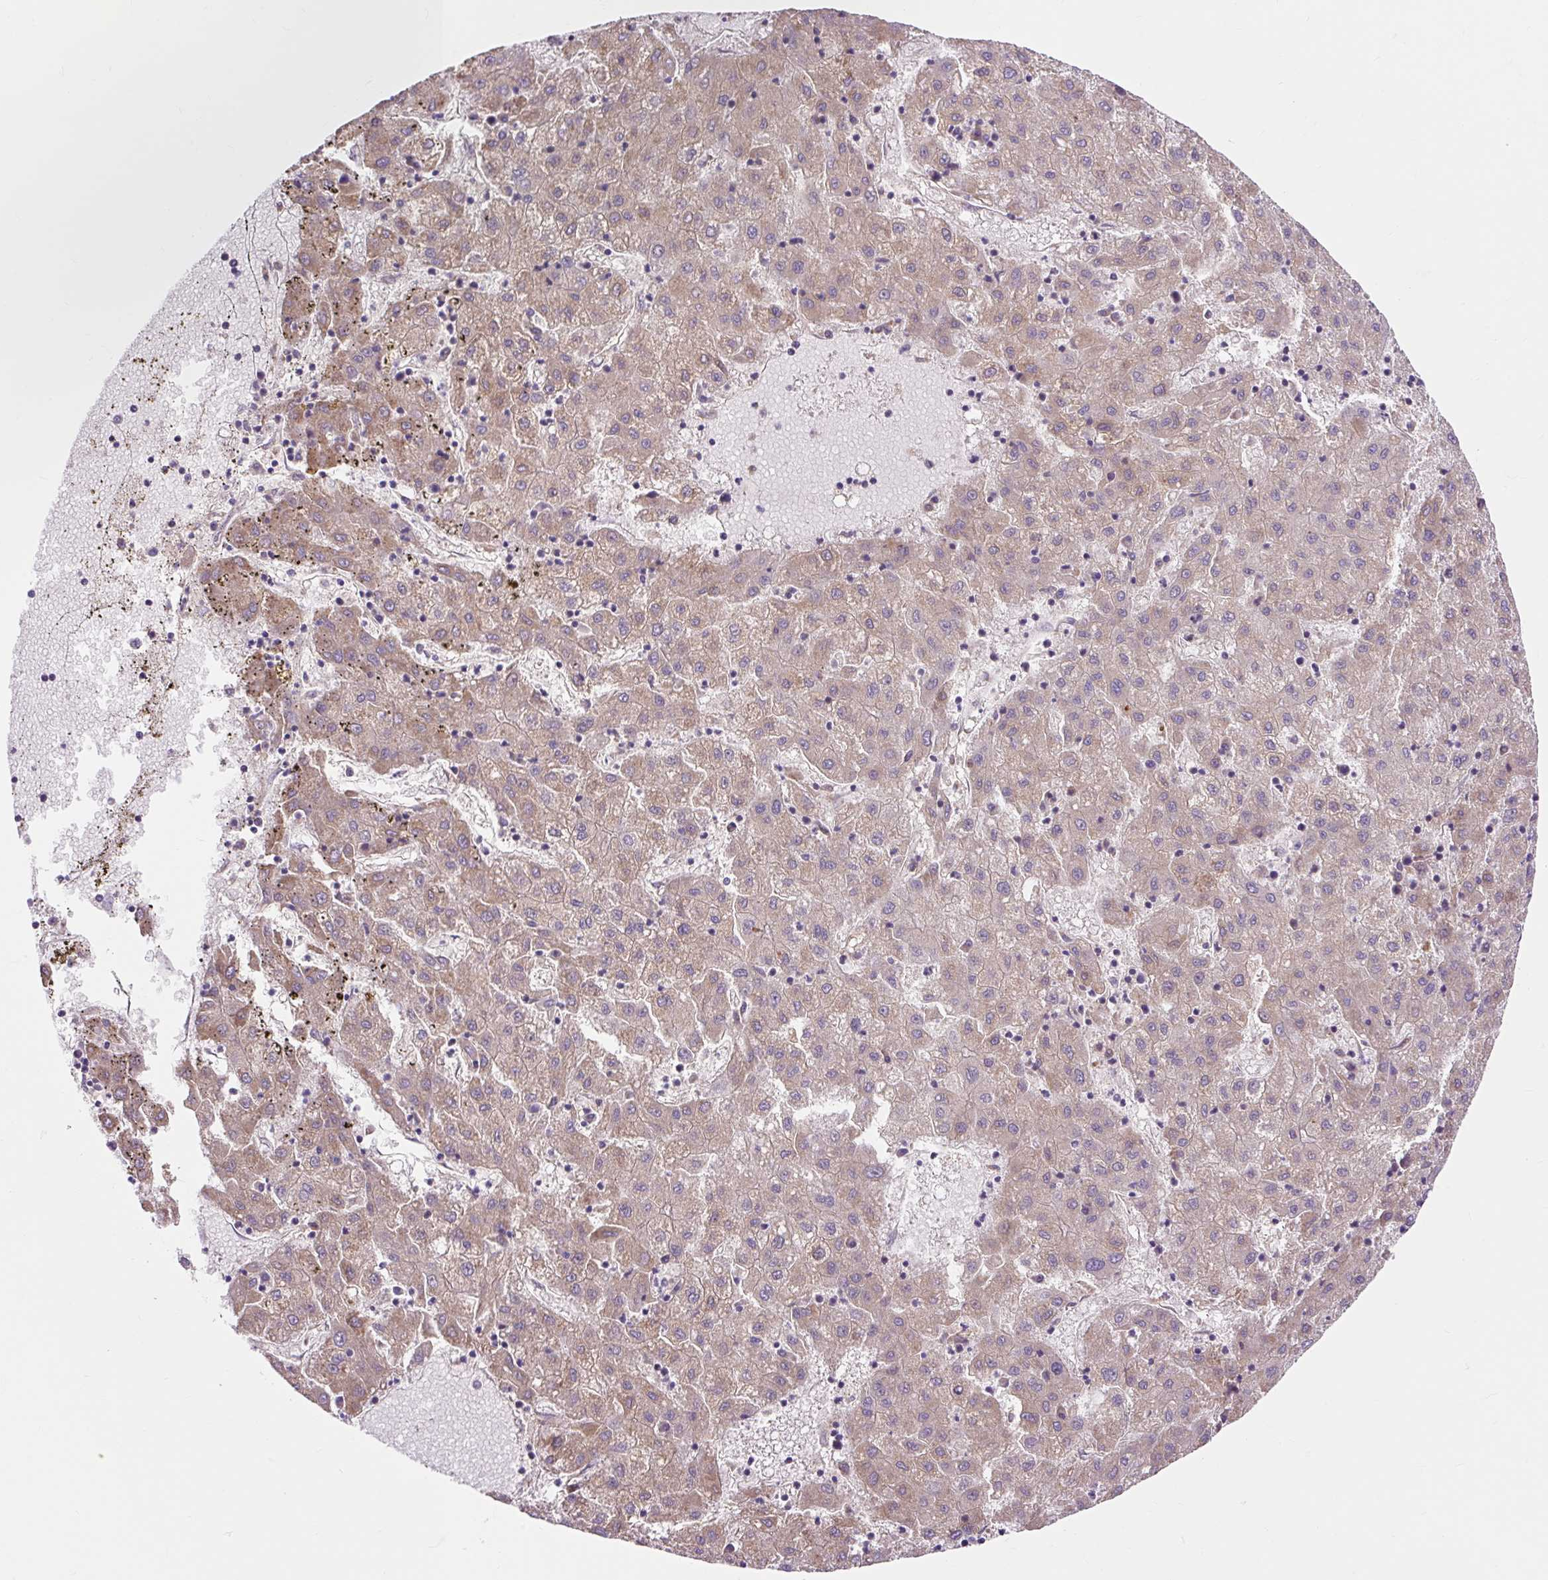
{"staining": {"intensity": "weak", "quantity": ">75%", "location": "cytoplasmic/membranous"}, "tissue": "liver cancer", "cell_type": "Tumor cells", "image_type": "cancer", "snomed": [{"axis": "morphology", "description": "Carcinoma, Hepatocellular, NOS"}, {"axis": "topography", "description": "Liver"}], "caption": "Immunohistochemical staining of human liver cancer demonstrates weak cytoplasmic/membranous protein expression in about >75% of tumor cells.", "gene": "TRIAP1", "patient": {"sex": "male", "age": 72}}